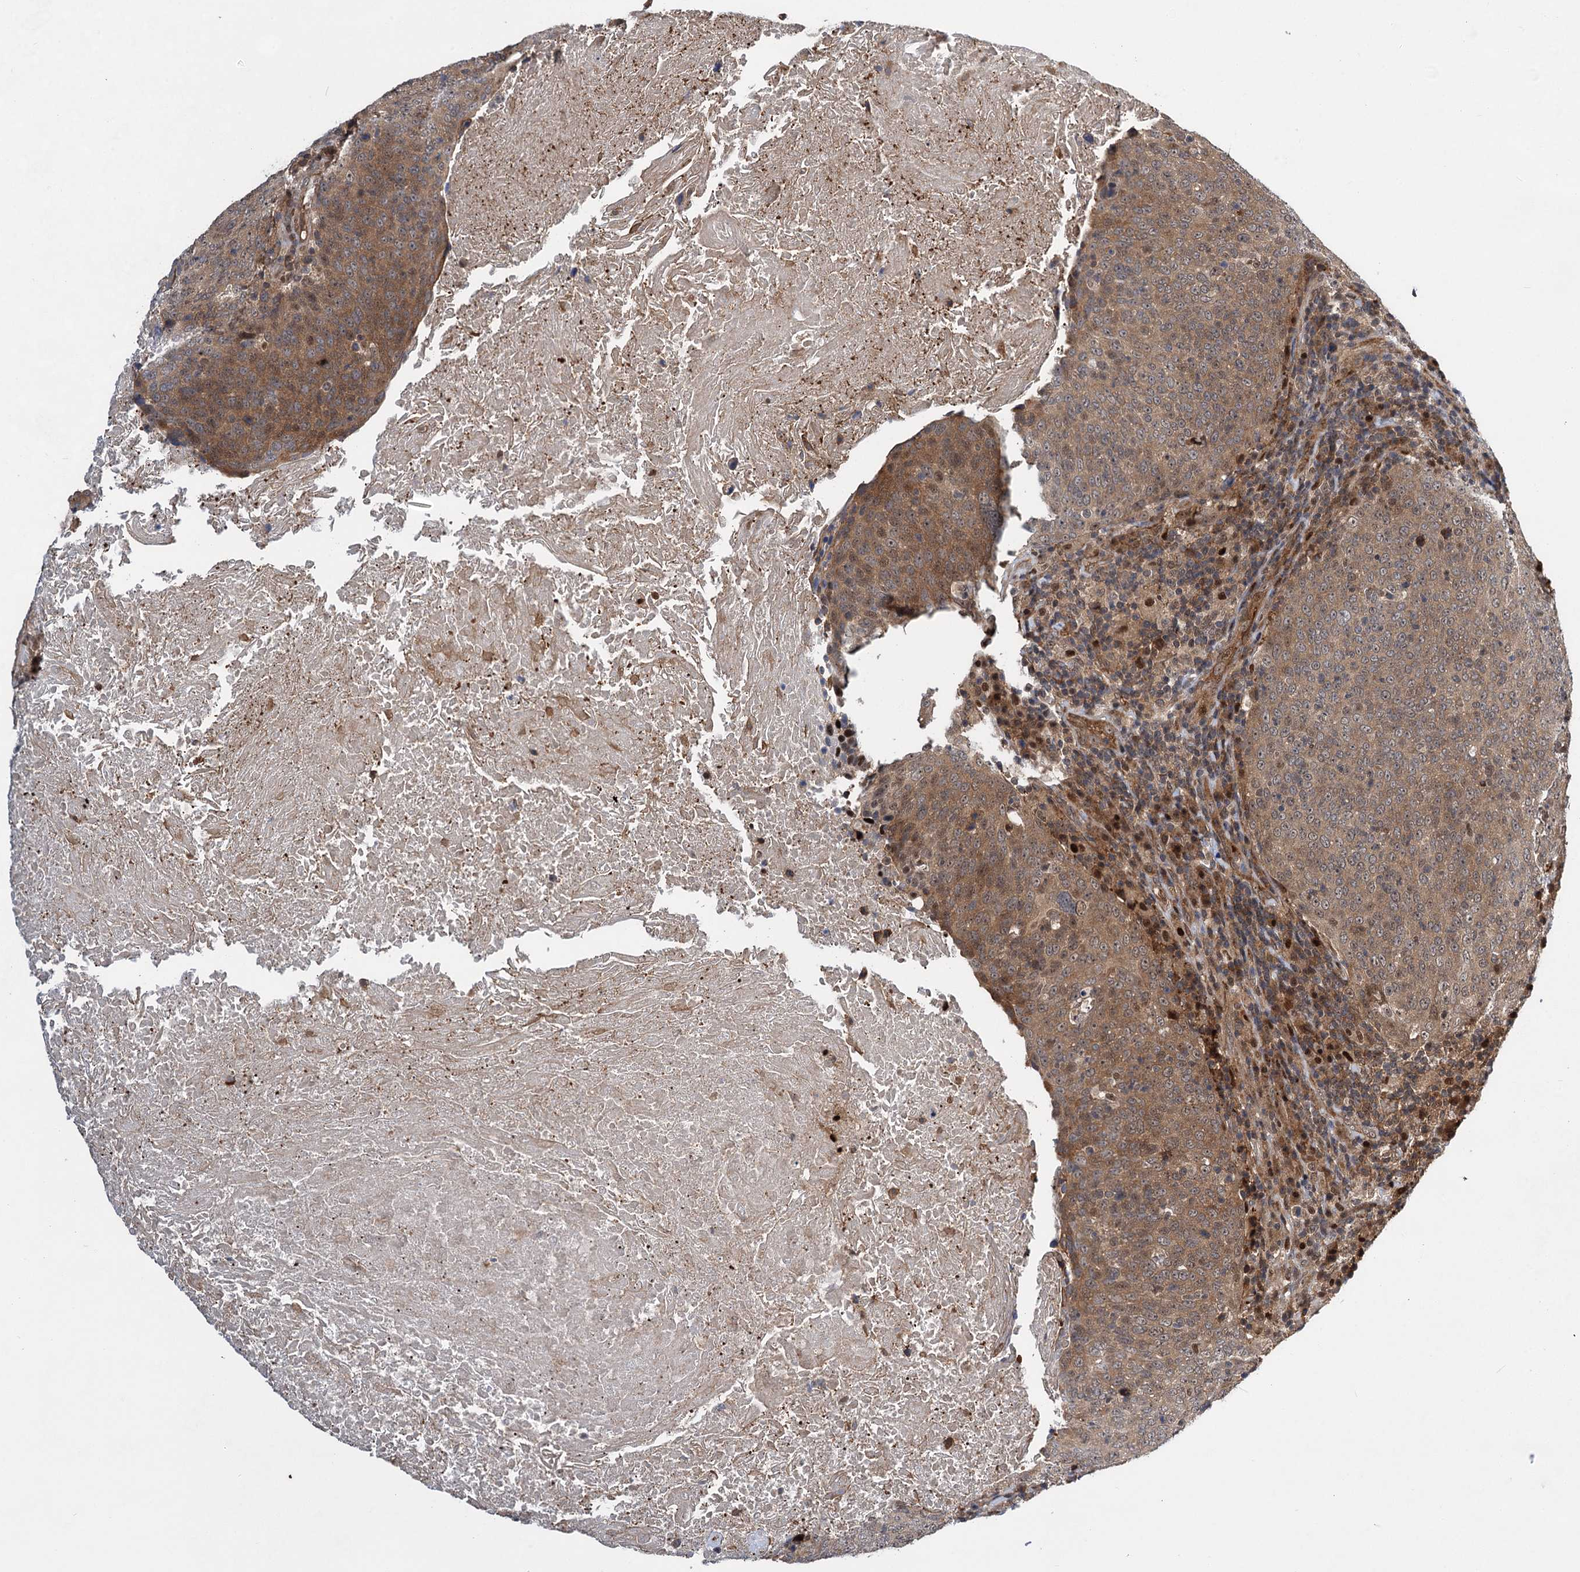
{"staining": {"intensity": "moderate", "quantity": ">75%", "location": "cytoplasmic/membranous"}, "tissue": "head and neck cancer", "cell_type": "Tumor cells", "image_type": "cancer", "snomed": [{"axis": "morphology", "description": "Squamous cell carcinoma, NOS"}, {"axis": "morphology", "description": "Squamous cell carcinoma, metastatic, NOS"}, {"axis": "topography", "description": "Lymph node"}, {"axis": "topography", "description": "Head-Neck"}], "caption": "High-magnification brightfield microscopy of metastatic squamous cell carcinoma (head and neck) stained with DAB (3,3'-diaminobenzidine) (brown) and counterstained with hematoxylin (blue). tumor cells exhibit moderate cytoplasmic/membranous expression is present in approximately>75% of cells.", "gene": "GPBP1", "patient": {"sex": "male", "age": 62}}